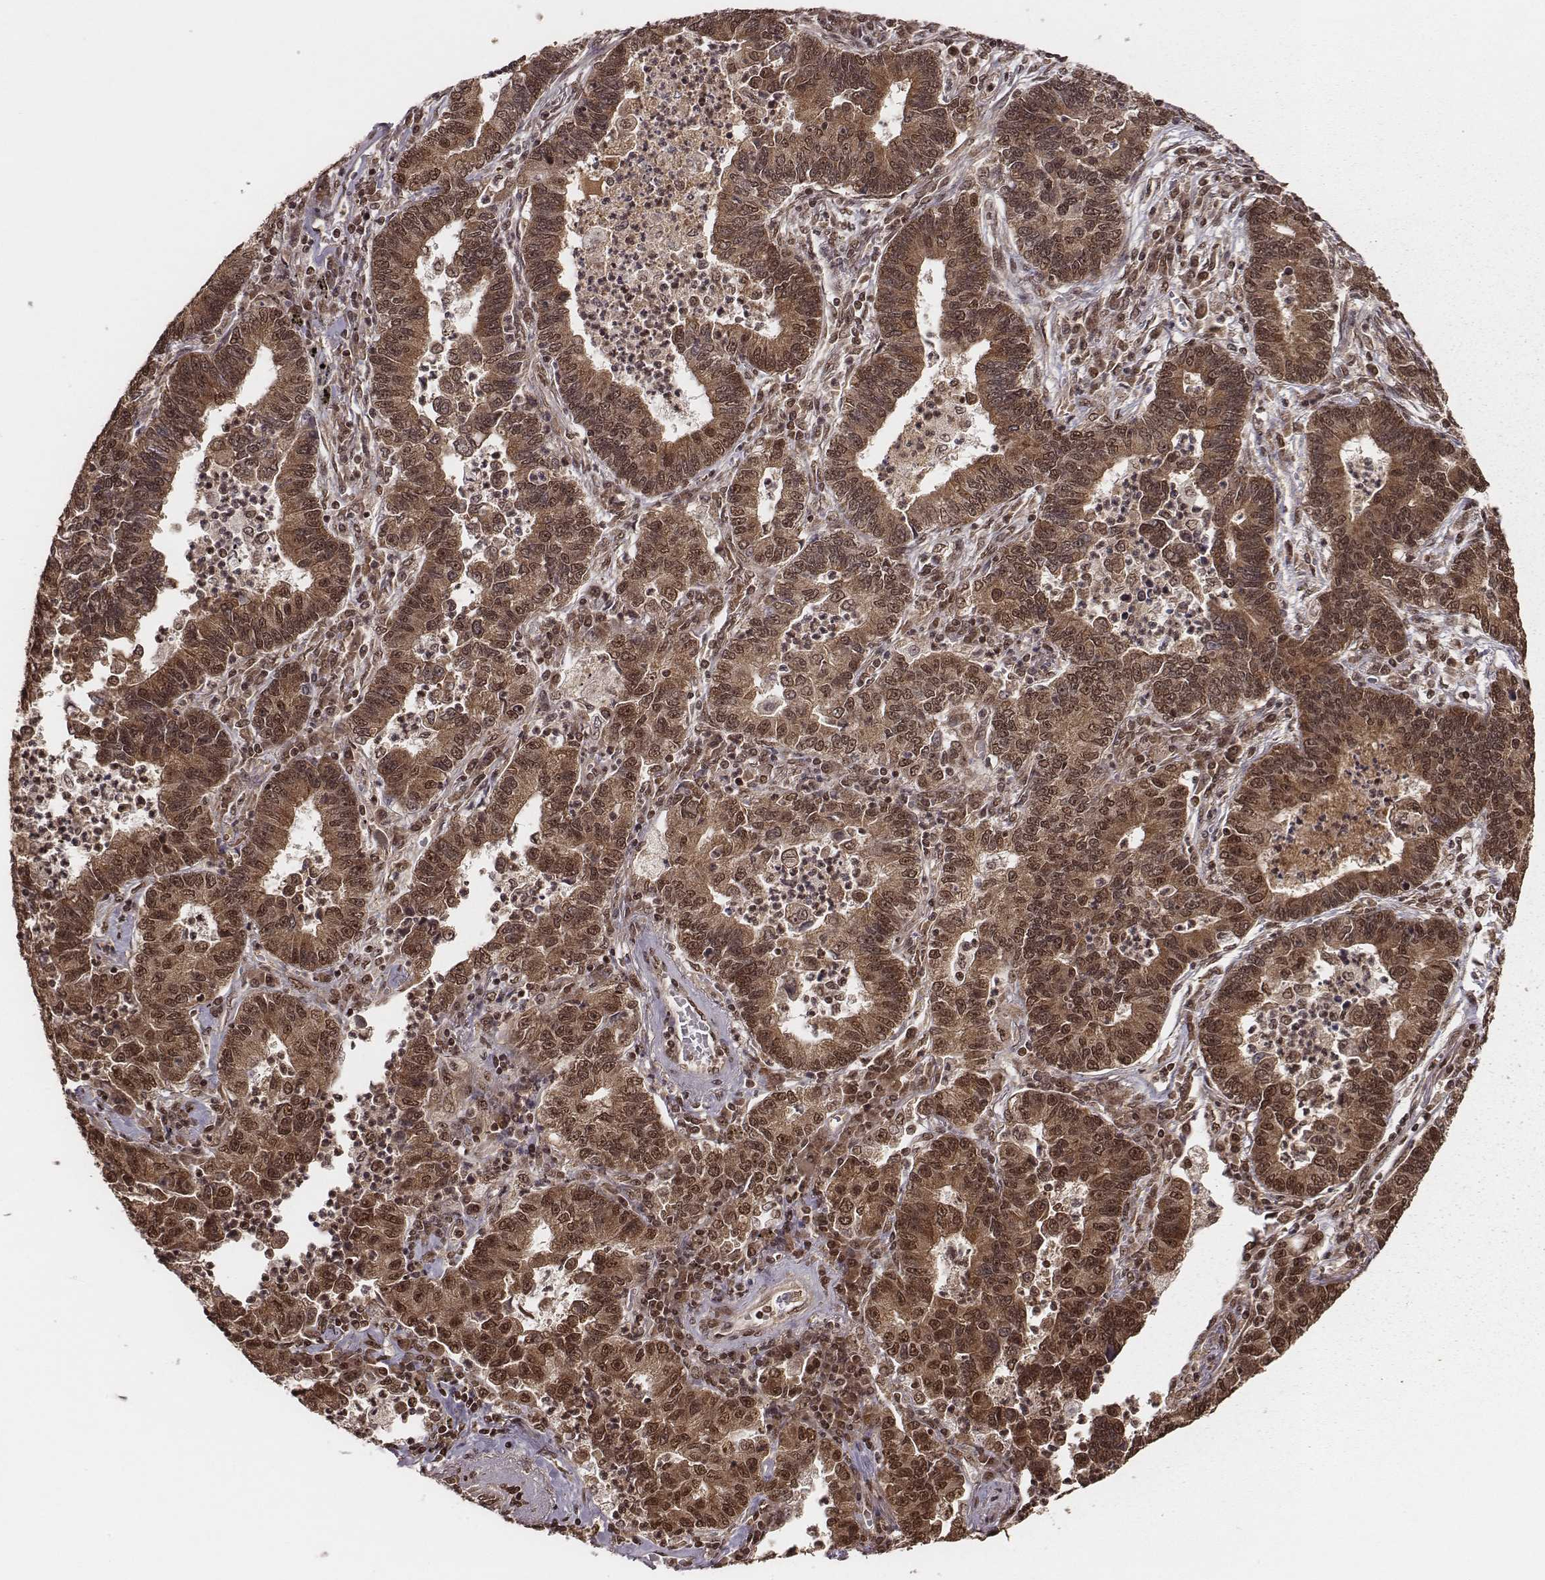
{"staining": {"intensity": "strong", "quantity": ">75%", "location": "cytoplasmic/membranous,nuclear"}, "tissue": "lung cancer", "cell_type": "Tumor cells", "image_type": "cancer", "snomed": [{"axis": "morphology", "description": "Adenocarcinoma, NOS"}, {"axis": "topography", "description": "Lung"}], "caption": "DAB (3,3'-diaminobenzidine) immunohistochemical staining of lung cancer (adenocarcinoma) displays strong cytoplasmic/membranous and nuclear protein staining in approximately >75% of tumor cells.", "gene": "NFX1", "patient": {"sex": "female", "age": 57}}